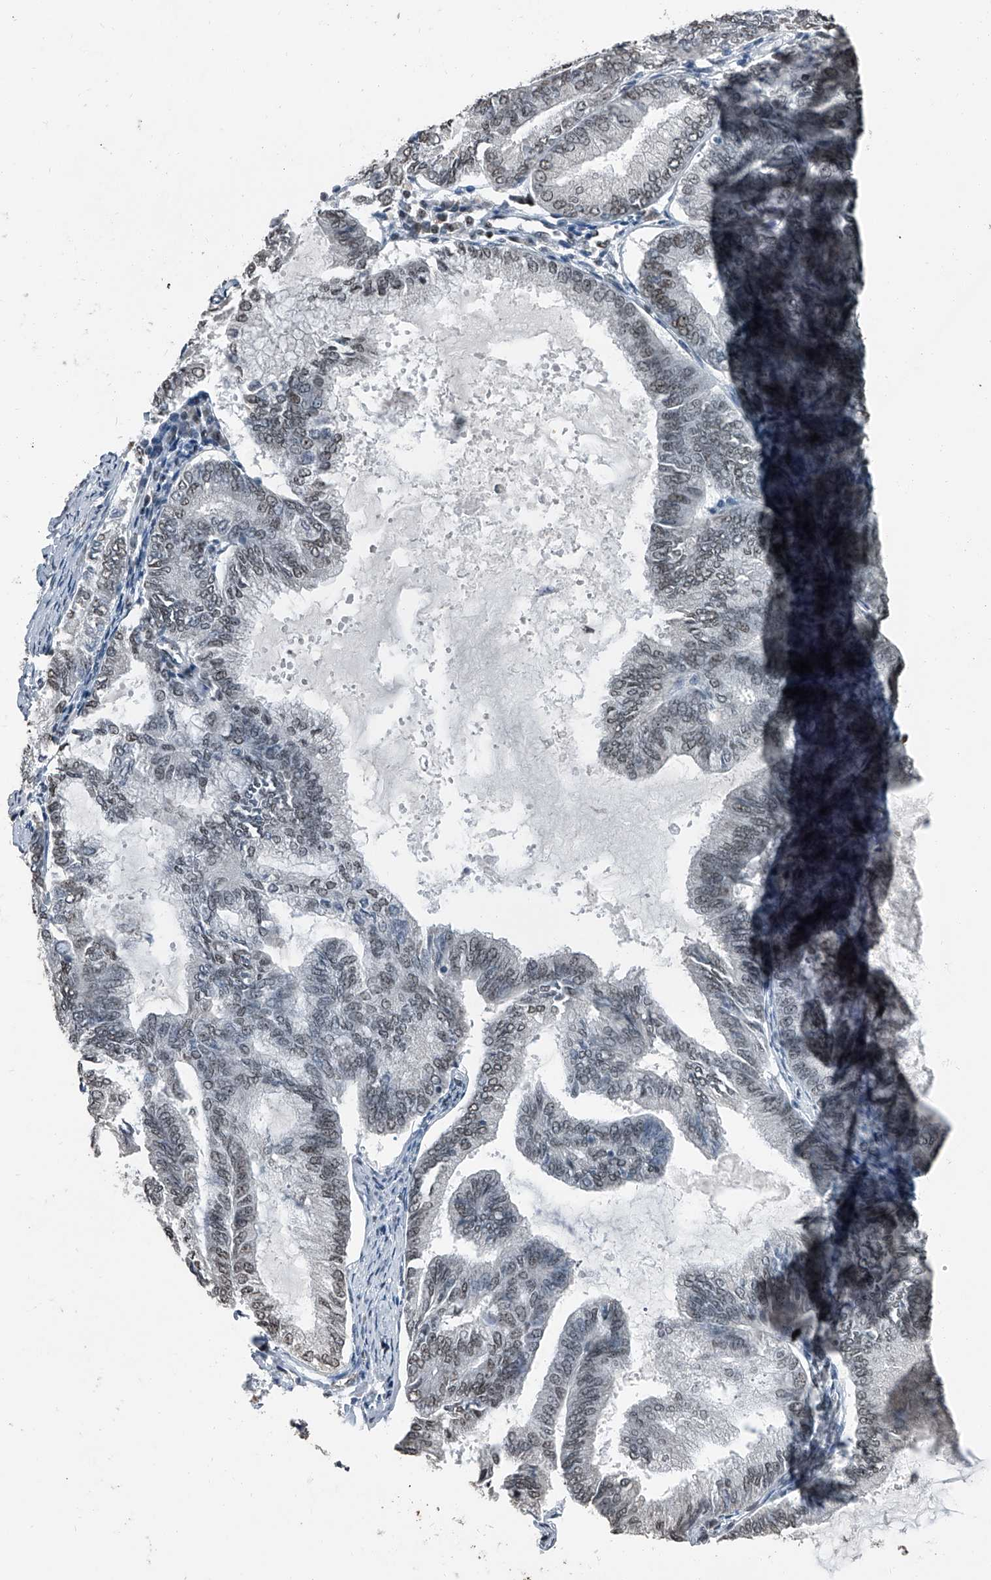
{"staining": {"intensity": "weak", "quantity": "25%-75%", "location": "nuclear"}, "tissue": "endometrial cancer", "cell_type": "Tumor cells", "image_type": "cancer", "snomed": [{"axis": "morphology", "description": "Adenocarcinoma, NOS"}, {"axis": "topography", "description": "Endometrium"}], "caption": "Immunohistochemistry (IHC) staining of endometrial cancer, which shows low levels of weak nuclear expression in about 25%-75% of tumor cells indicating weak nuclear protein expression. The staining was performed using DAB (brown) for protein detection and nuclei were counterstained in hematoxylin (blue).", "gene": "TCOF1", "patient": {"sex": "female", "age": 86}}